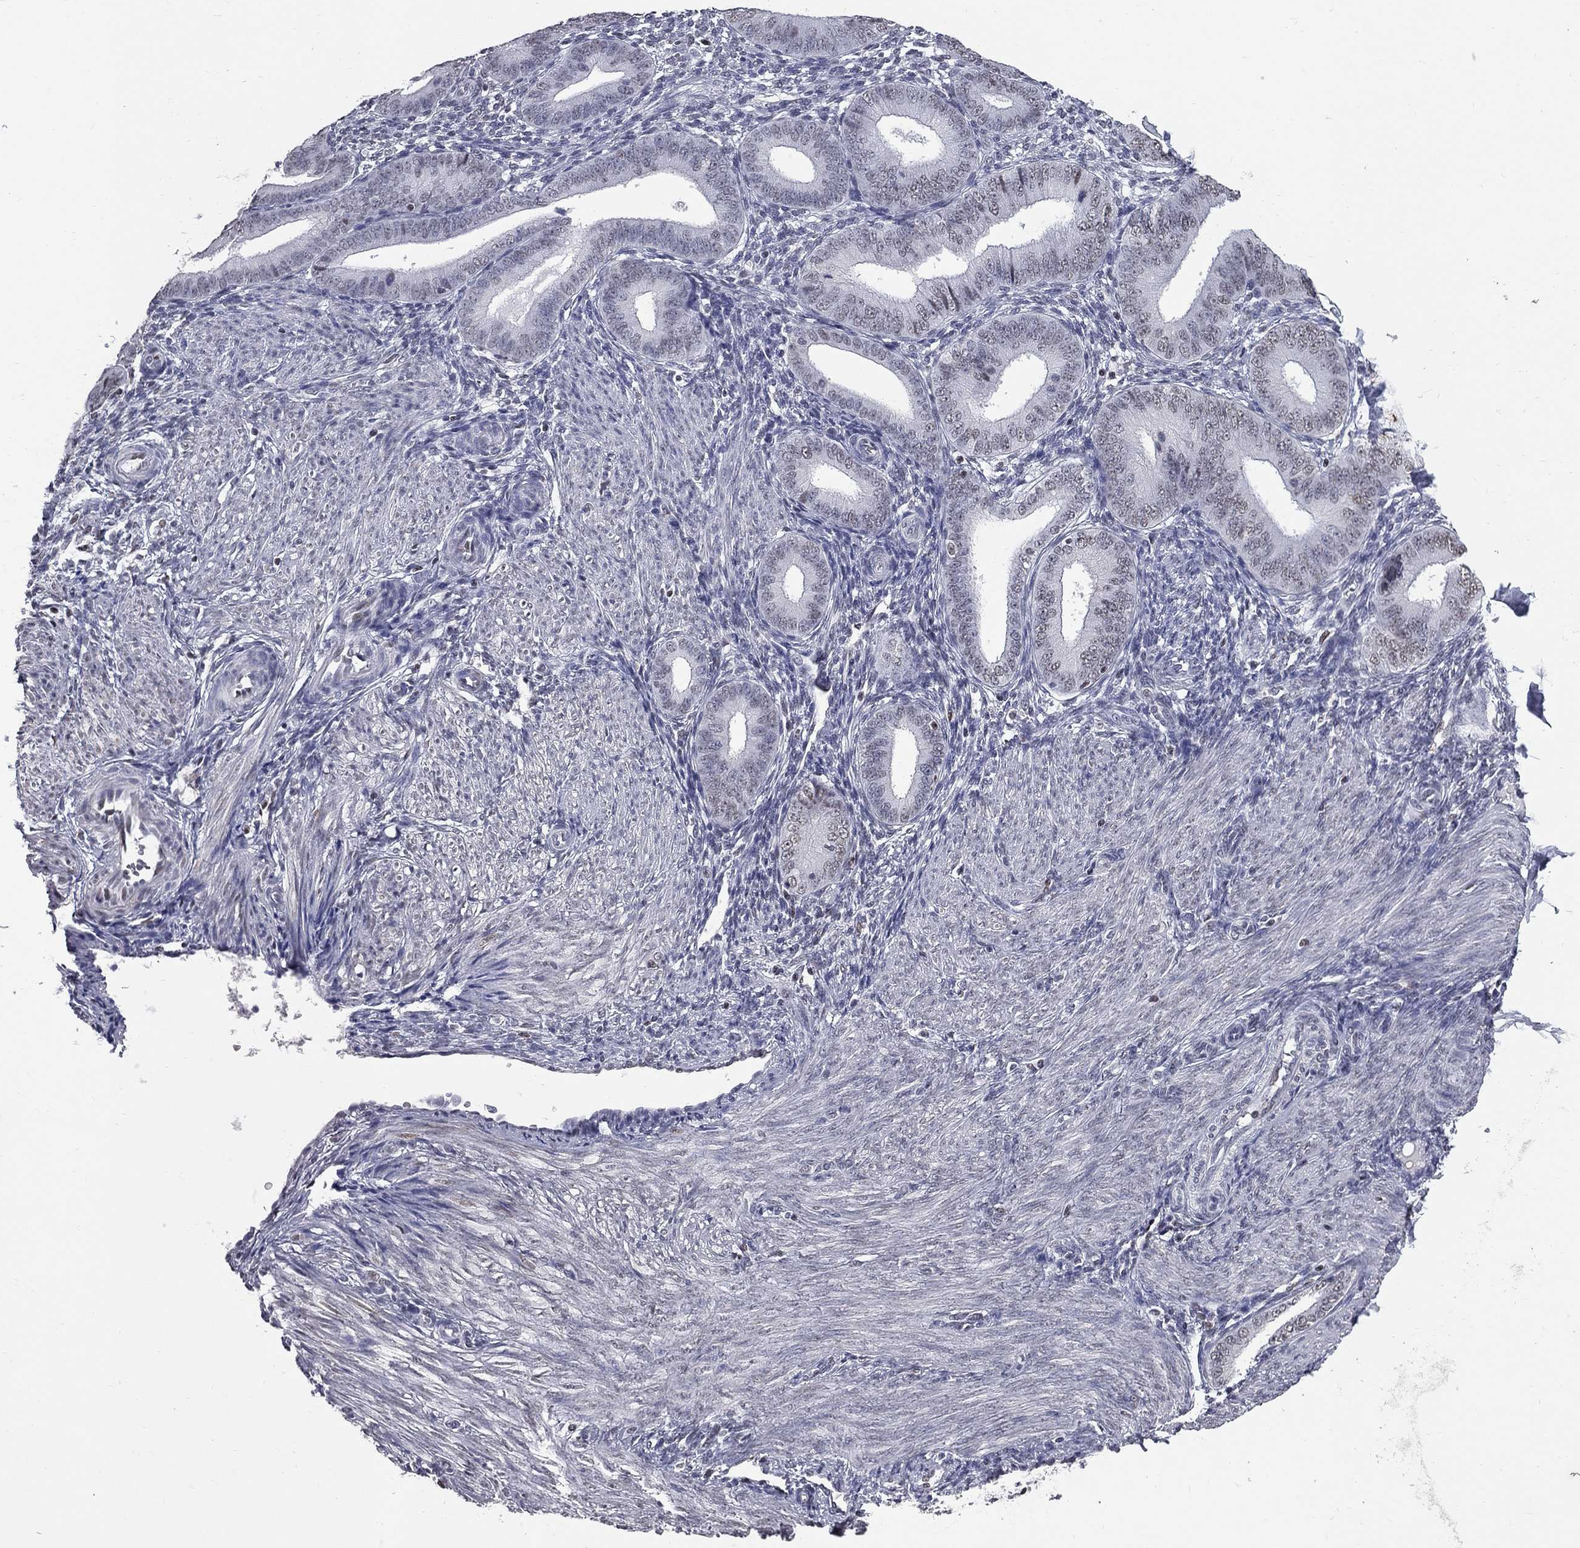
{"staining": {"intensity": "negative", "quantity": "none", "location": "none"}, "tissue": "endometrium", "cell_type": "Cells in endometrial stroma", "image_type": "normal", "snomed": [{"axis": "morphology", "description": "Normal tissue, NOS"}, {"axis": "topography", "description": "Endometrium"}], "caption": "High power microscopy image of an immunohistochemistry (IHC) photomicrograph of normal endometrium, revealing no significant expression in cells in endometrial stroma.", "gene": "ZNF154", "patient": {"sex": "female", "age": 39}}